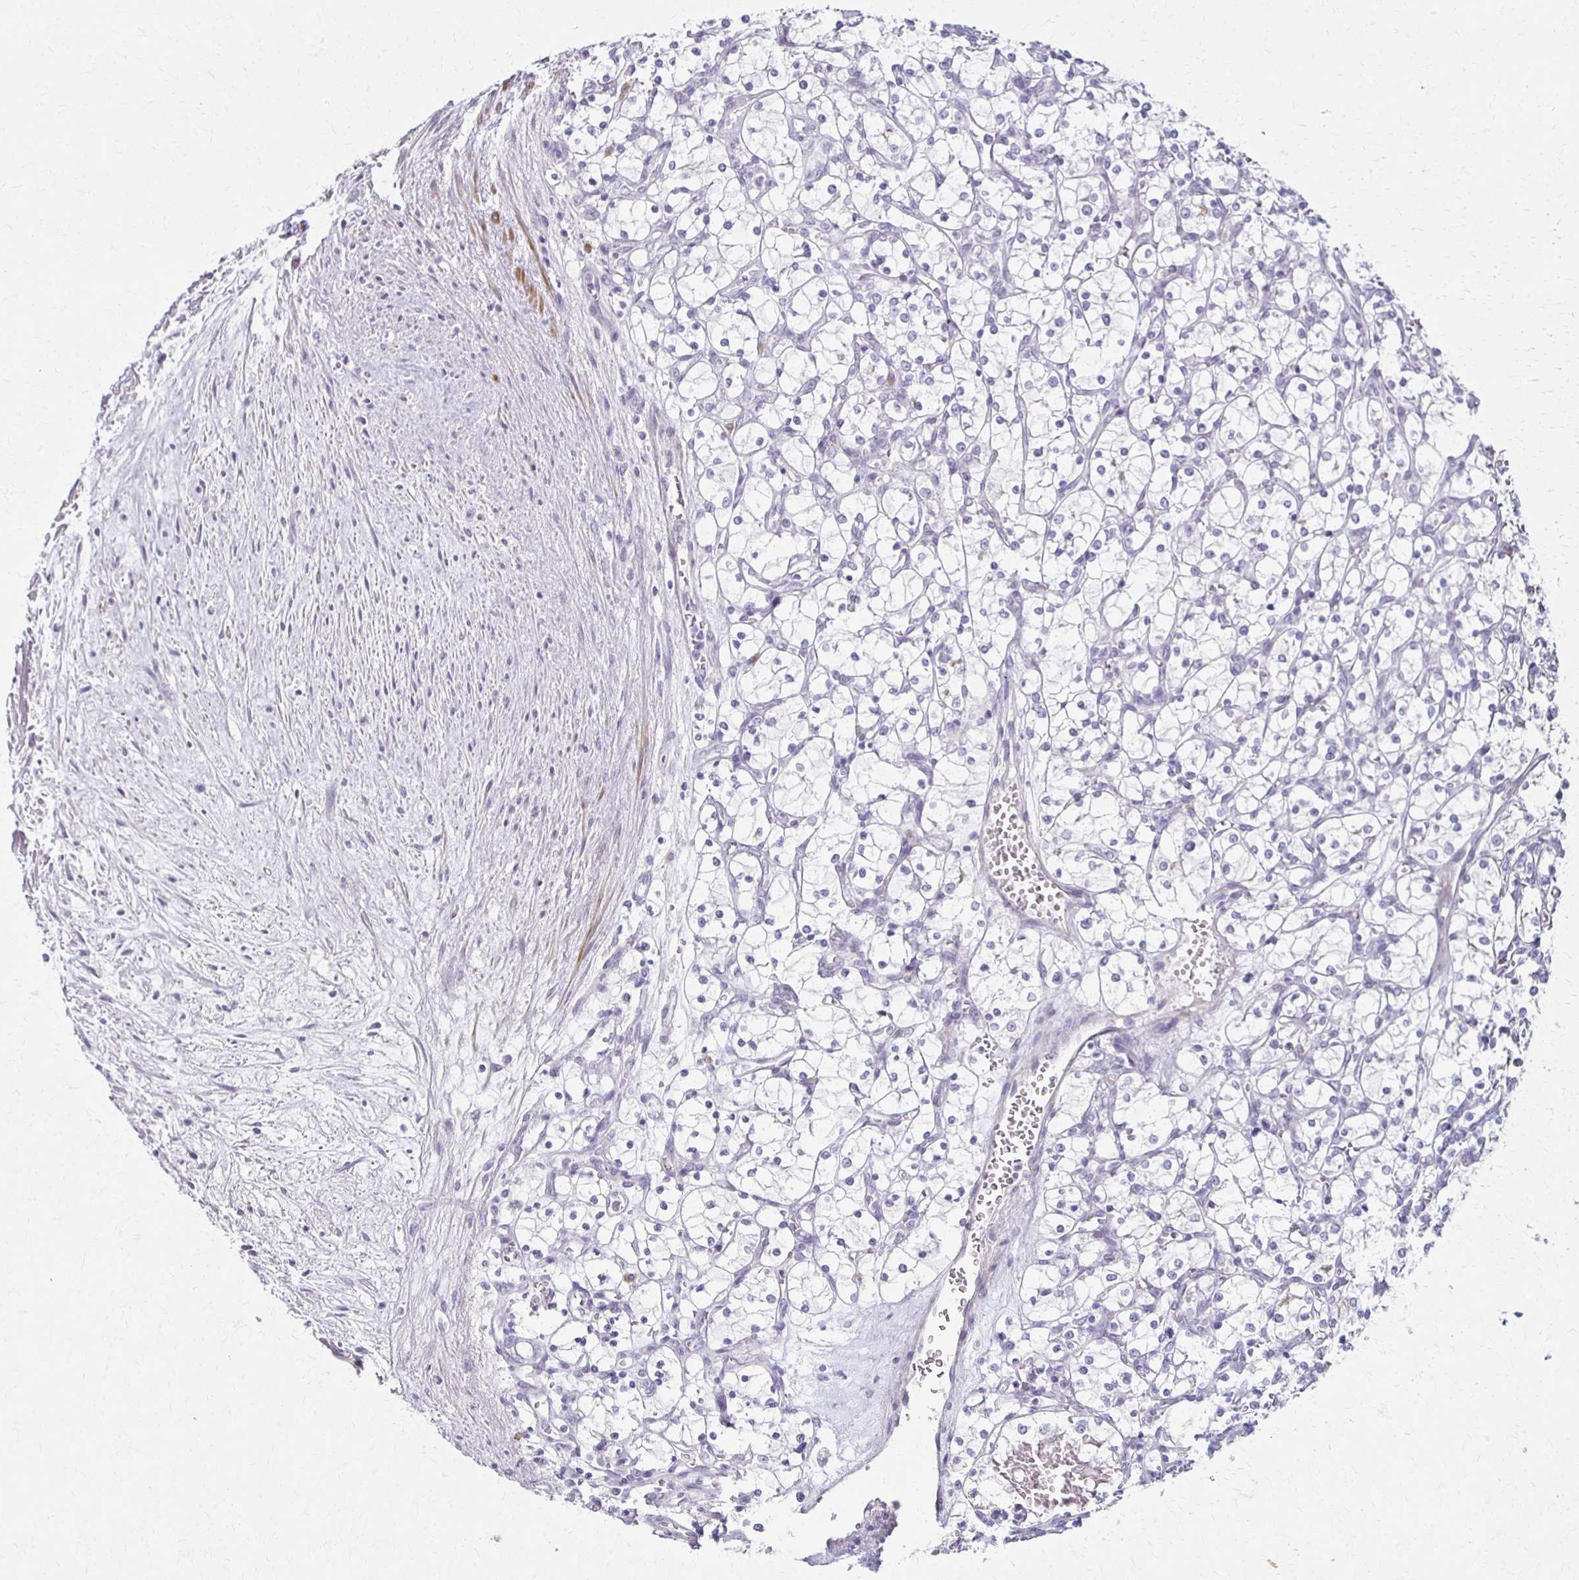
{"staining": {"intensity": "negative", "quantity": "none", "location": "none"}, "tissue": "renal cancer", "cell_type": "Tumor cells", "image_type": "cancer", "snomed": [{"axis": "morphology", "description": "Adenocarcinoma, NOS"}, {"axis": "topography", "description": "Kidney"}], "caption": "Renal adenocarcinoma was stained to show a protein in brown. There is no significant positivity in tumor cells. The staining is performed using DAB brown chromogen with nuclei counter-stained in using hematoxylin.", "gene": "FOXO4", "patient": {"sex": "female", "age": 69}}